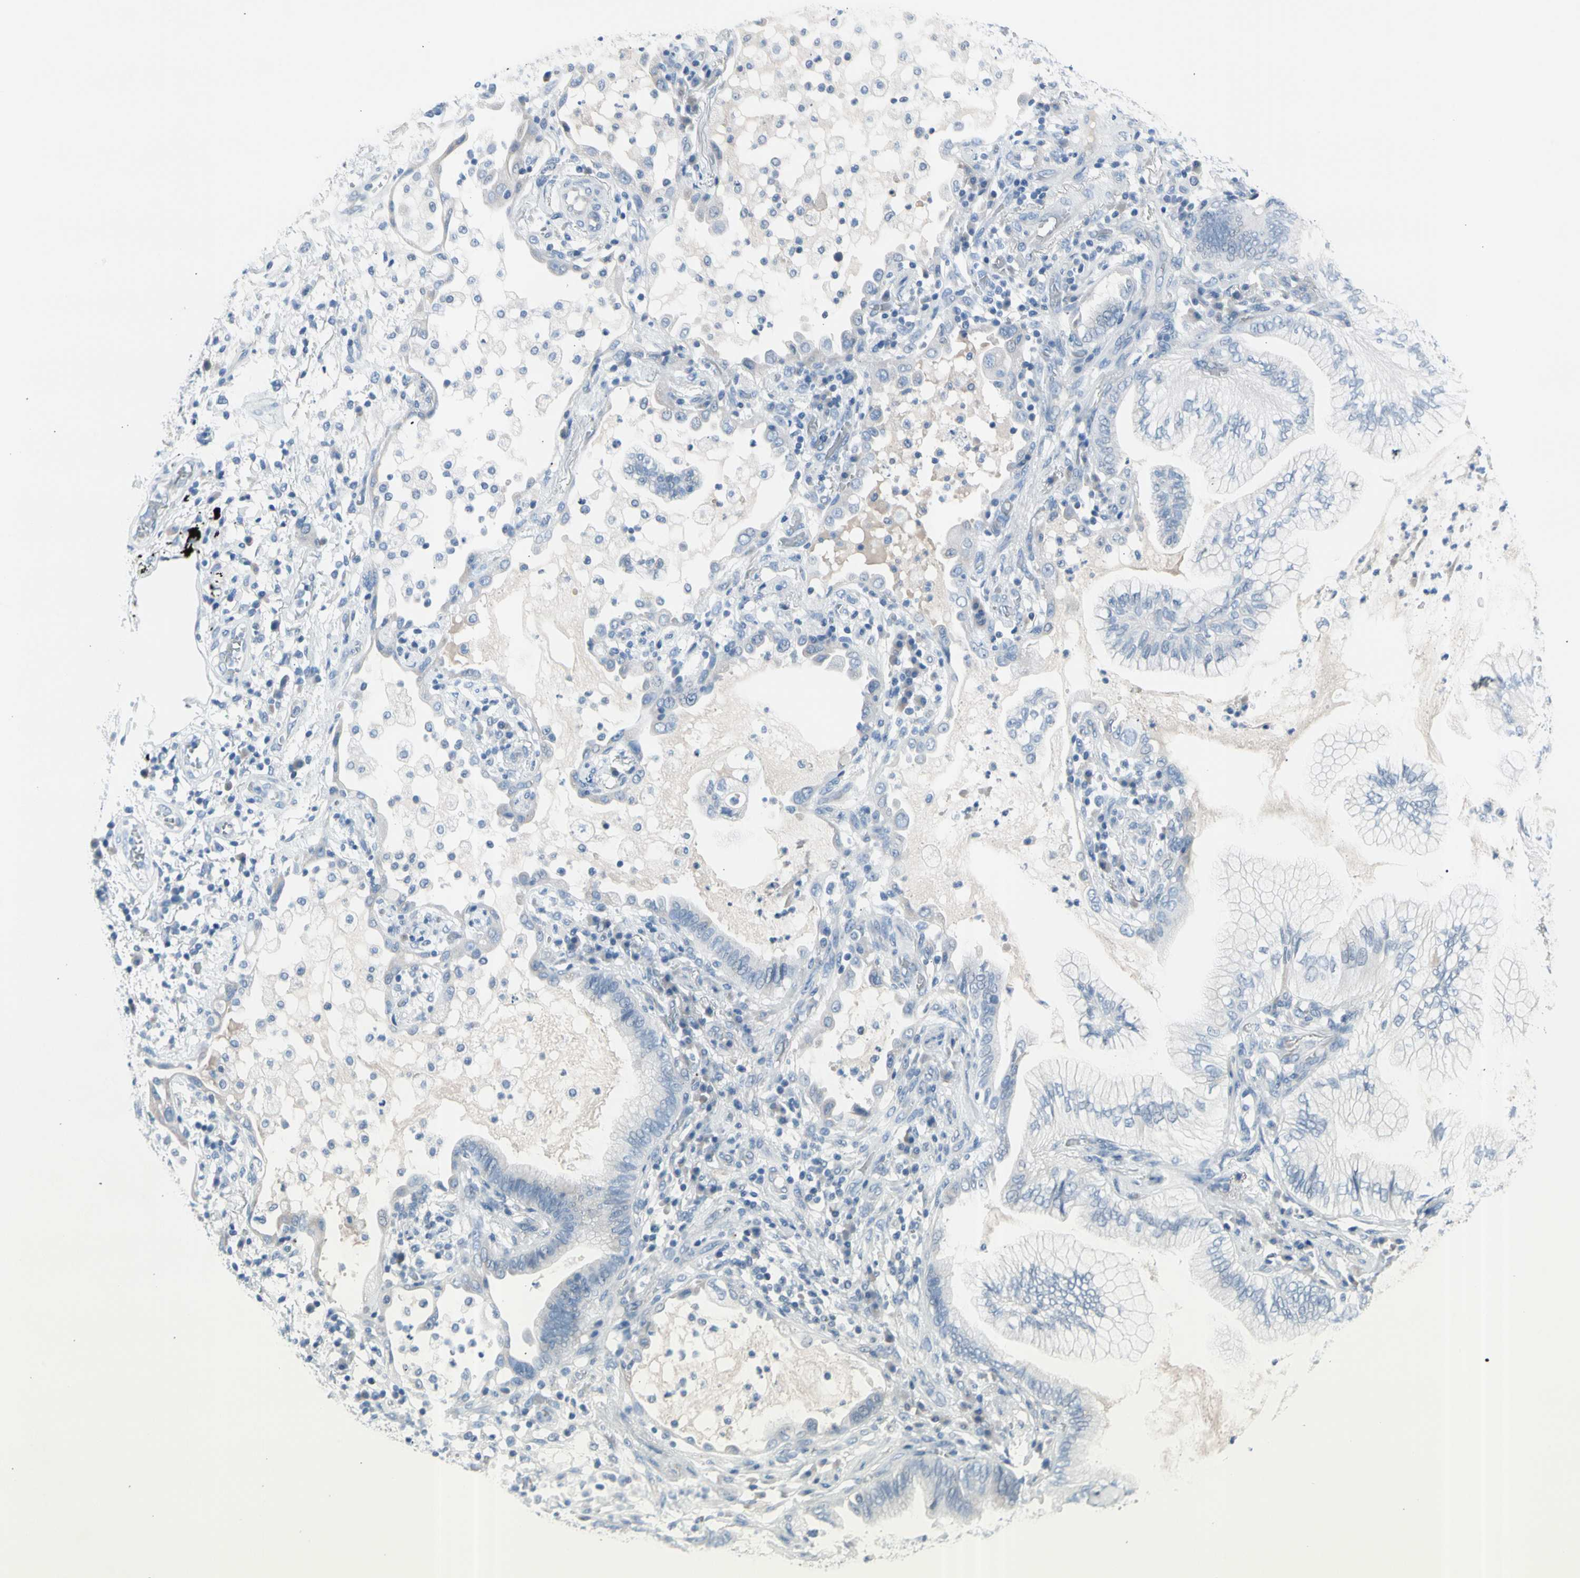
{"staining": {"intensity": "negative", "quantity": "none", "location": "none"}, "tissue": "lung cancer", "cell_type": "Tumor cells", "image_type": "cancer", "snomed": [{"axis": "morphology", "description": "Normal tissue, NOS"}, {"axis": "morphology", "description": "Adenocarcinoma, NOS"}, {"axis": "topography", "description": "Bronchus"}, {"axis": "topography", "description": "Lung"}], "caption": "Immunohistochemistry photomicrograph of neoplastic tissue: human lung cancer (adenocarcinoma) stained with DAB (3,3'-diaminobenzidine) demonstrates no significant protein staining in tumor cells.", "gene": "TPO", "patient": {"sex": "female", "age": 70}}